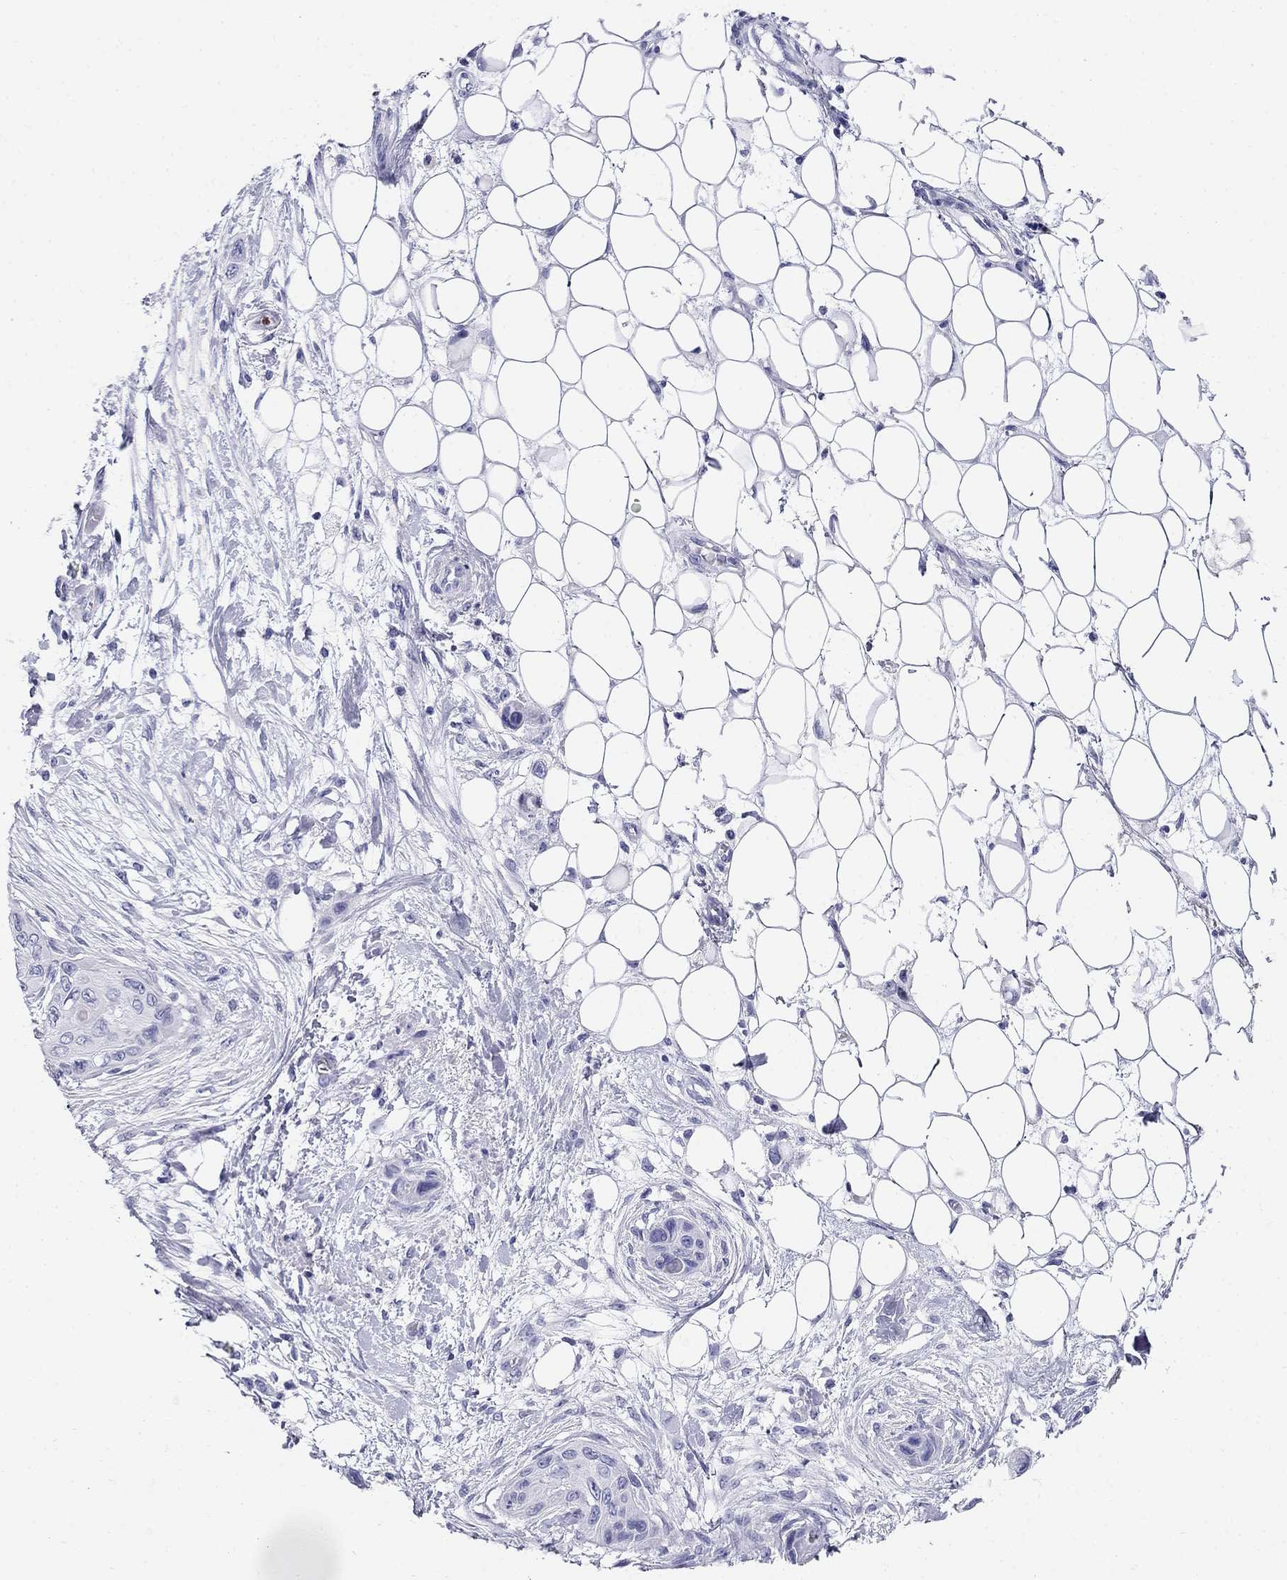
{"staining": {"intensity": "negative", "quantity": "none", "location": "none"}, "tissue": "skin cancer", "cell_type": "Tumor cells", "image_type": "cancer", "snomed": [{"axis": "morphology", "description": "Squamous cell carcinoma, NOS"}, {"axis": "topography", "description": "Skin"}], "caption": "Human skin squamous cell carcinoma stained for a protein using IHC shows no staining in tumor cells.", "gene": "PPP1R36", "patient": {"sex": "male", "age": 79}}